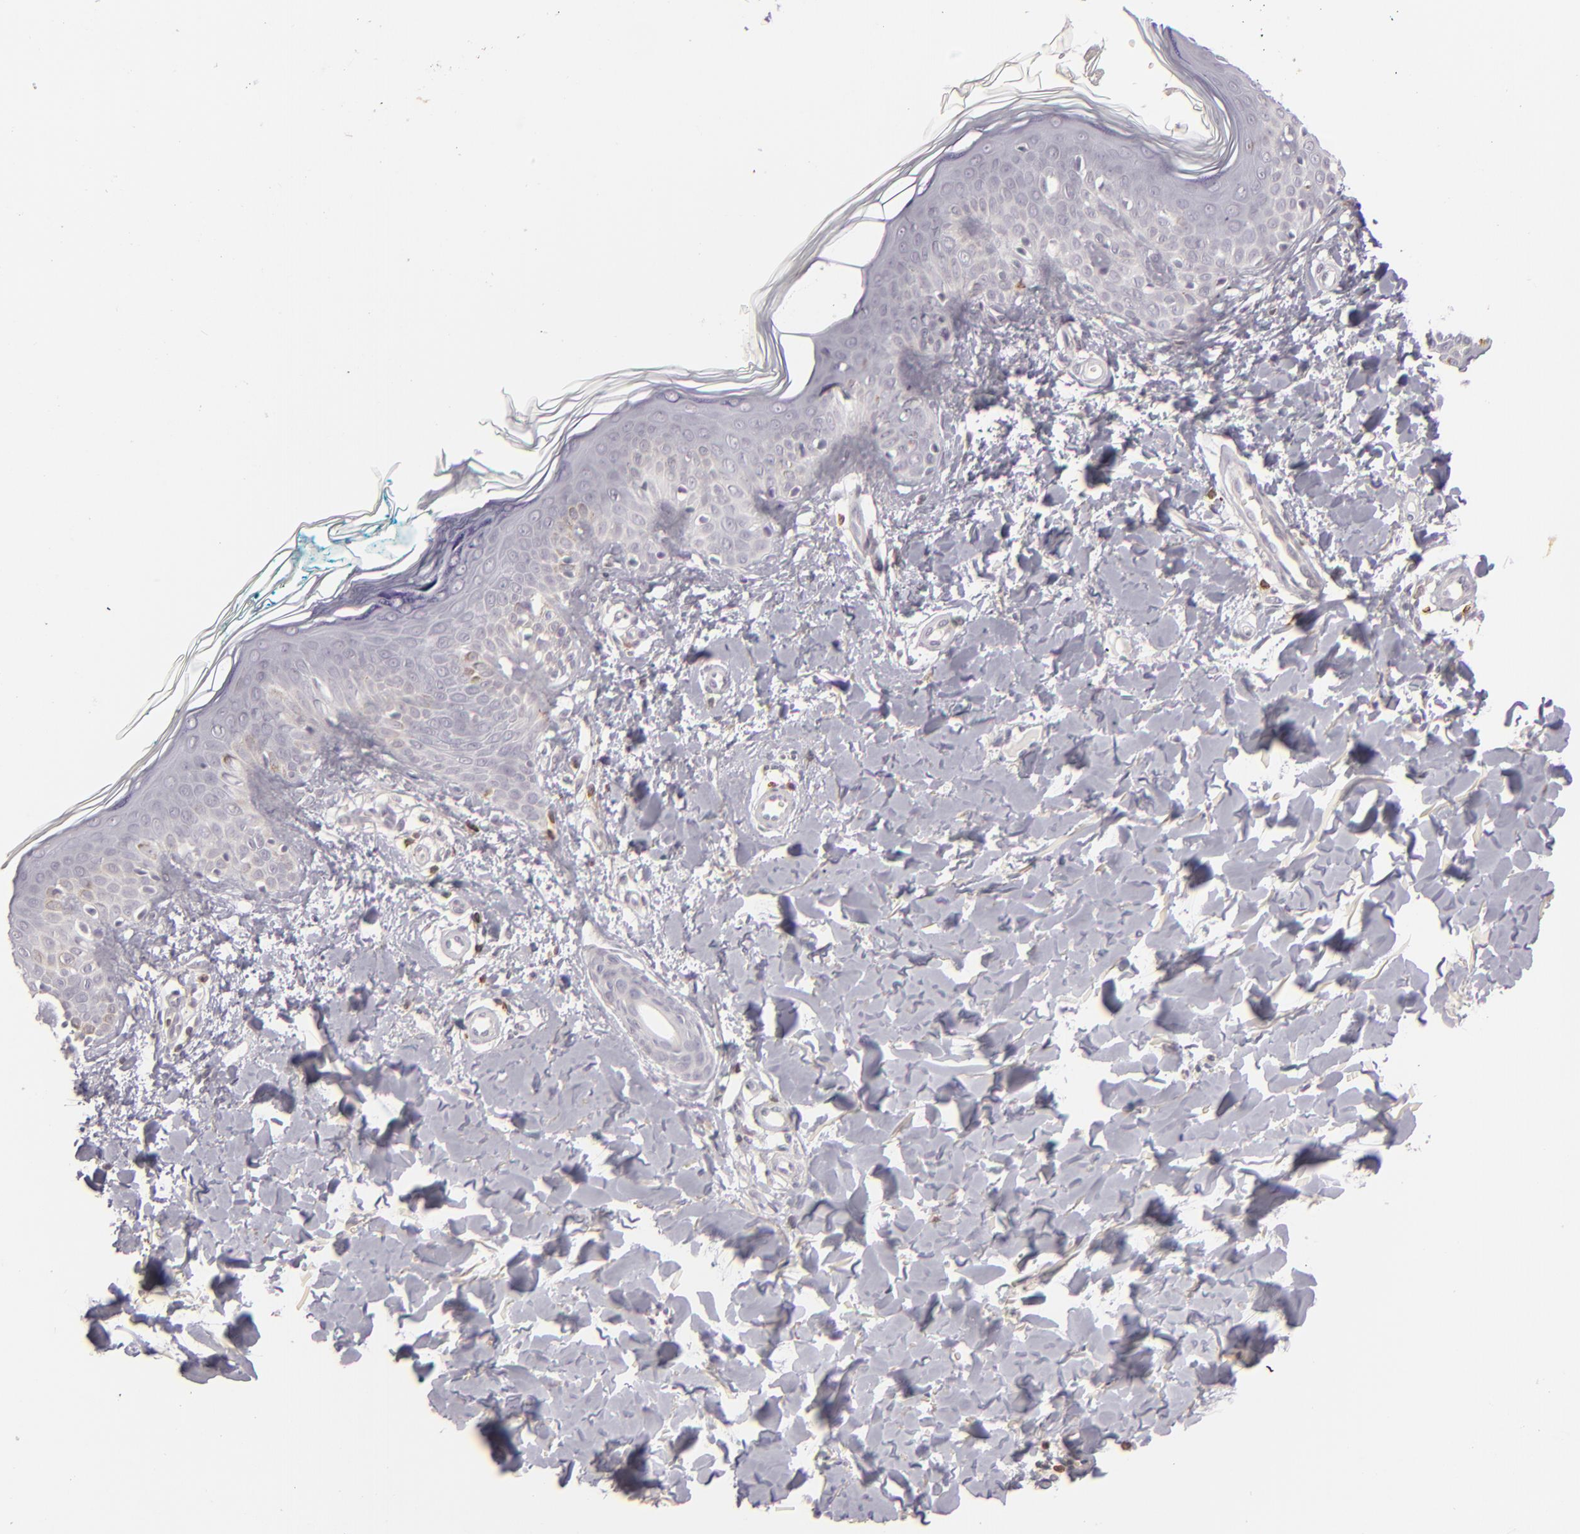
{"staining": {"intensity": "negative", "quantity": "none", "location": "none"}, "tissue": "skin", "cell_type": "Fibroblasts", "image_type": "normal", "snomed": [{"axis": "morphology", "description": "Normal tissue, NOS"}, {"axis": "topography", "description": "Skin"}], "caption": "The IHC image has no significant staining in fibroblasts of skin. (DAB immunohistochemistry (IHC), high magnification).", "gene": "APOBEC3G", "patient": {"sex": "male", "age": 32}}